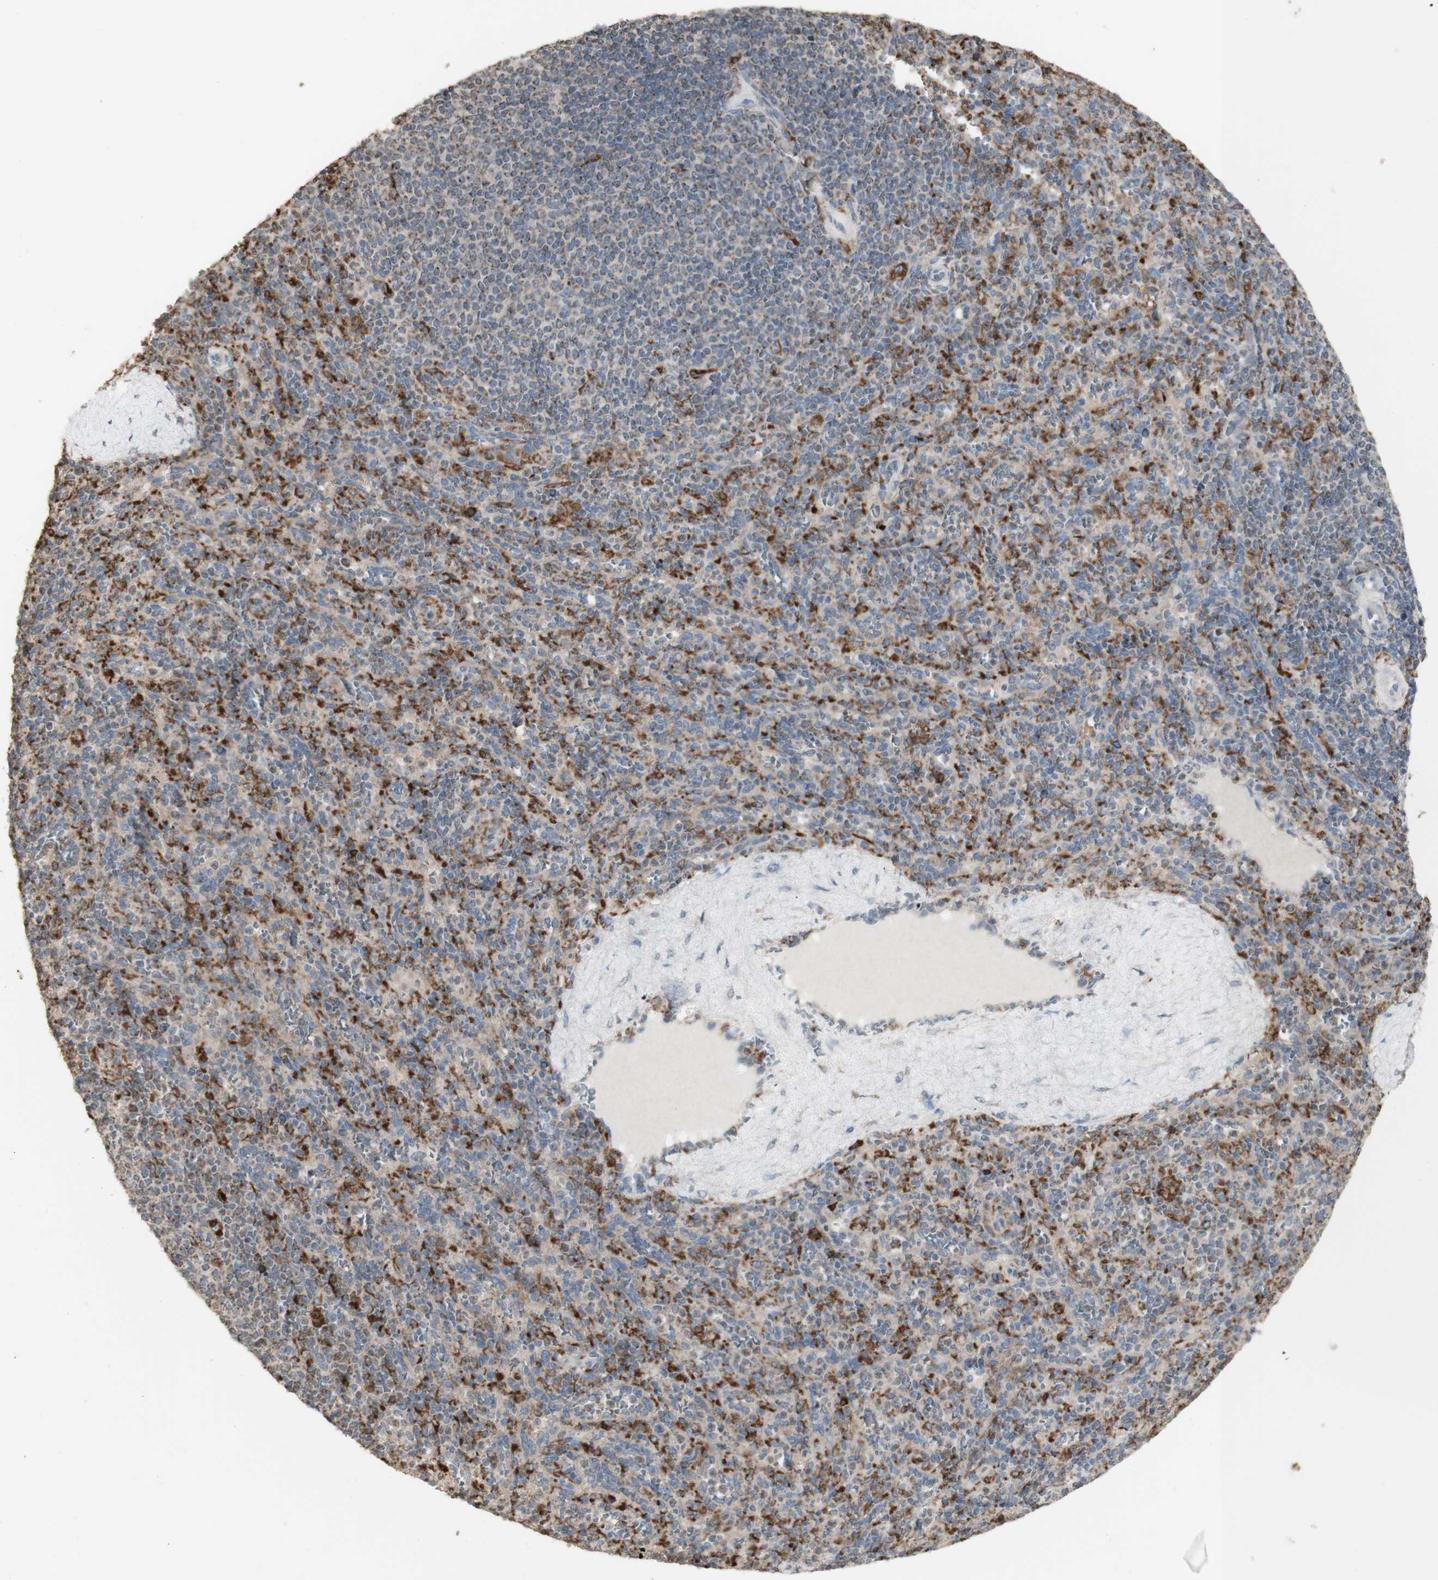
{"staining": {"intensity": "moderate", "quantity": "25%-75%", "location": "cytoplasmic/membranous"}, "tissue": "spleen", "cell_type": "Cells in red pulp", "image_type": "normal", "snomed": [{"axis": "morphology", "description": "Normal tissue, NOS"}, {"axis": "topography", "description": "Spleen"}], "caption": "Spleen stained for a protein (brown) exhibits moderate cytoplasmic/membranous positive positivity in approximately 25%-75% of cells in red pulp.", "gene": "ATP6V1E1", "patient": {"sex": "male", "age": 36}}